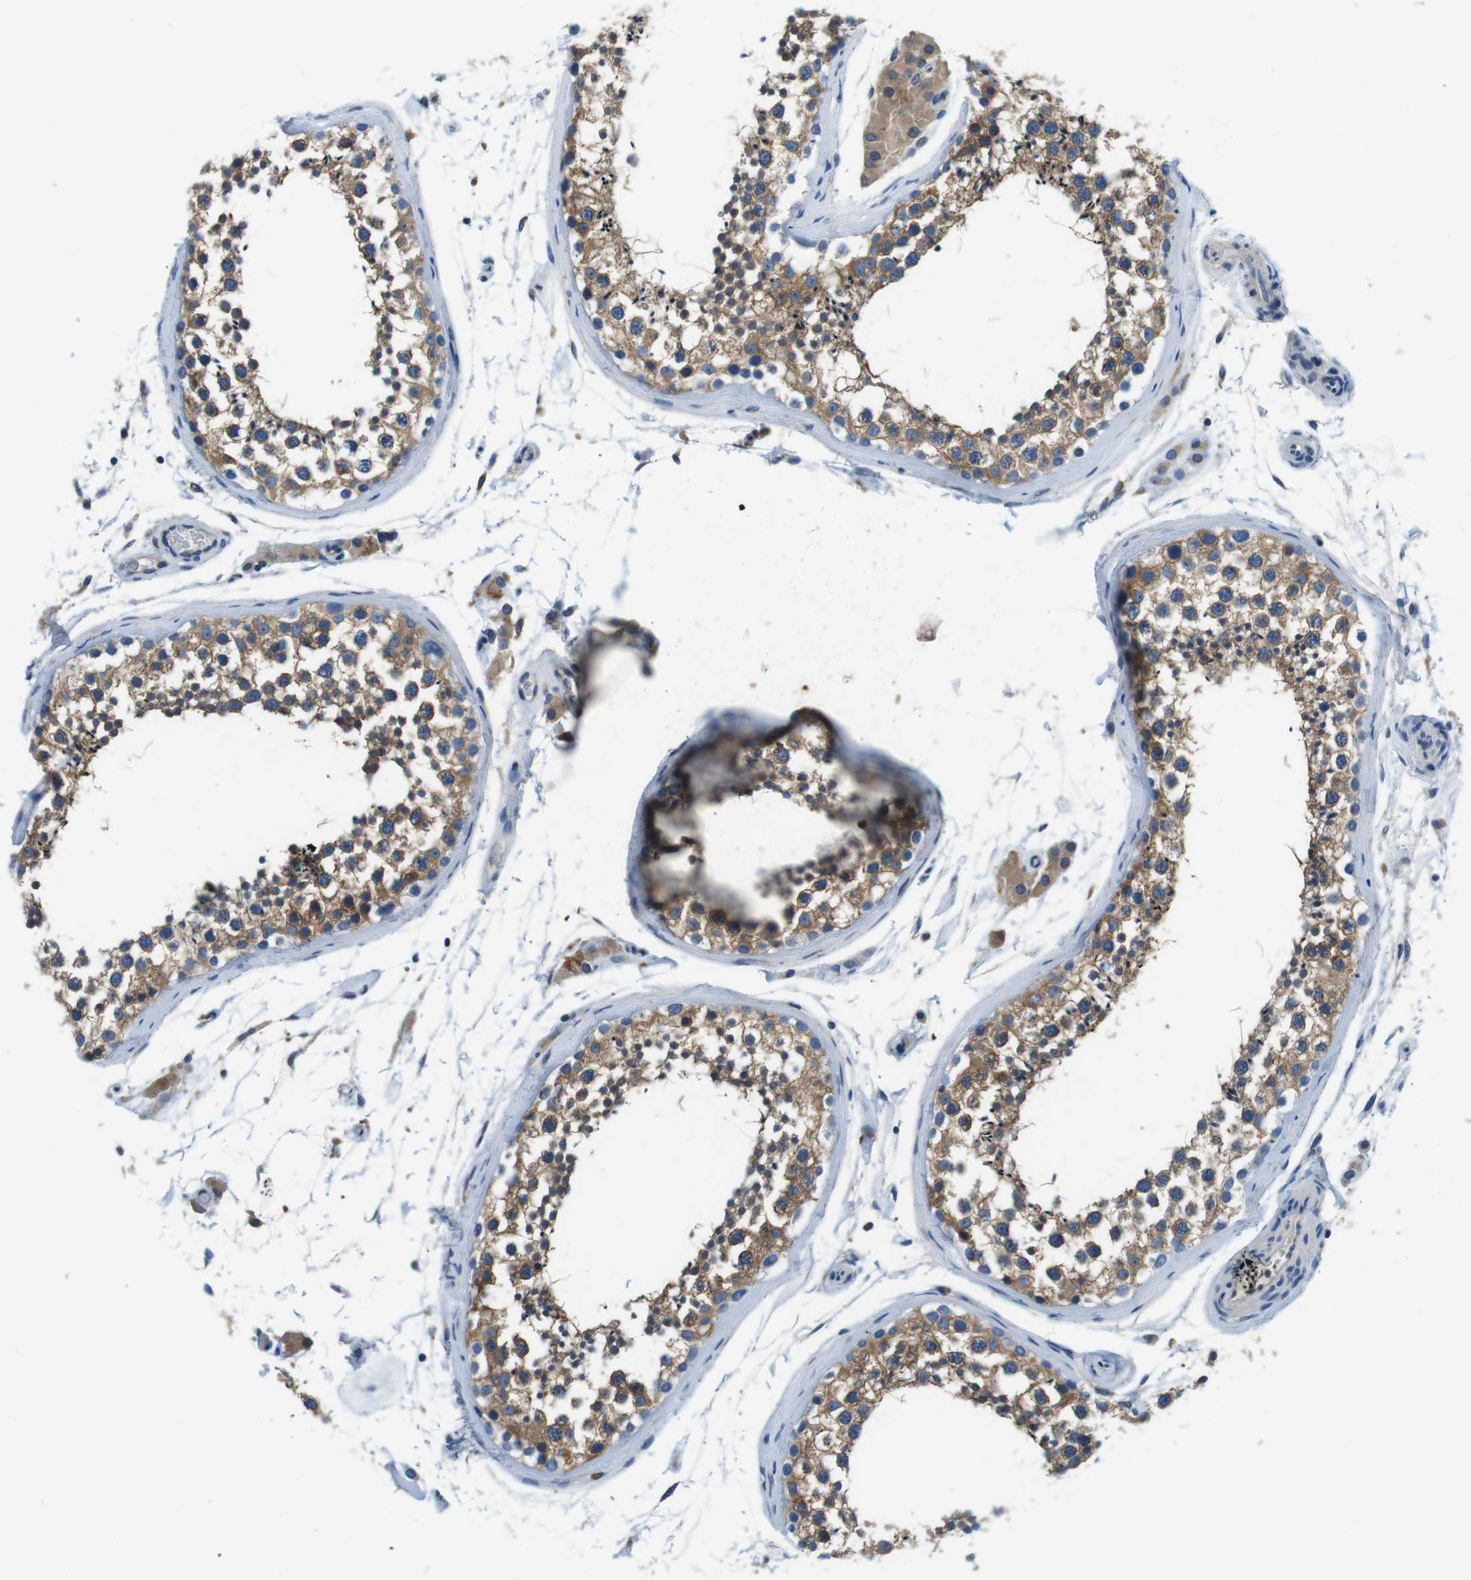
{"staining": {"intensity": "moderate", "quantity": ">75%", "location": "cytoplasmic/membranous"}, "tissue": "testis", "cell_type": "Cells in seminiferous ducts", "image_type": "normal", "snomed": [{"axis": "morphology", "description": "Normal tissue, NOS"}, {"axis": "topography", "description": "Testis"}], "caption": "Testis stained with immunohistochemistry (IHC) reveals moderate cytoplasmic/membranous staining in approximately >75% of cells in seminiferous ducts.", "gene": "DENND4C", "patient": {"sex": "male", "age": 46}}